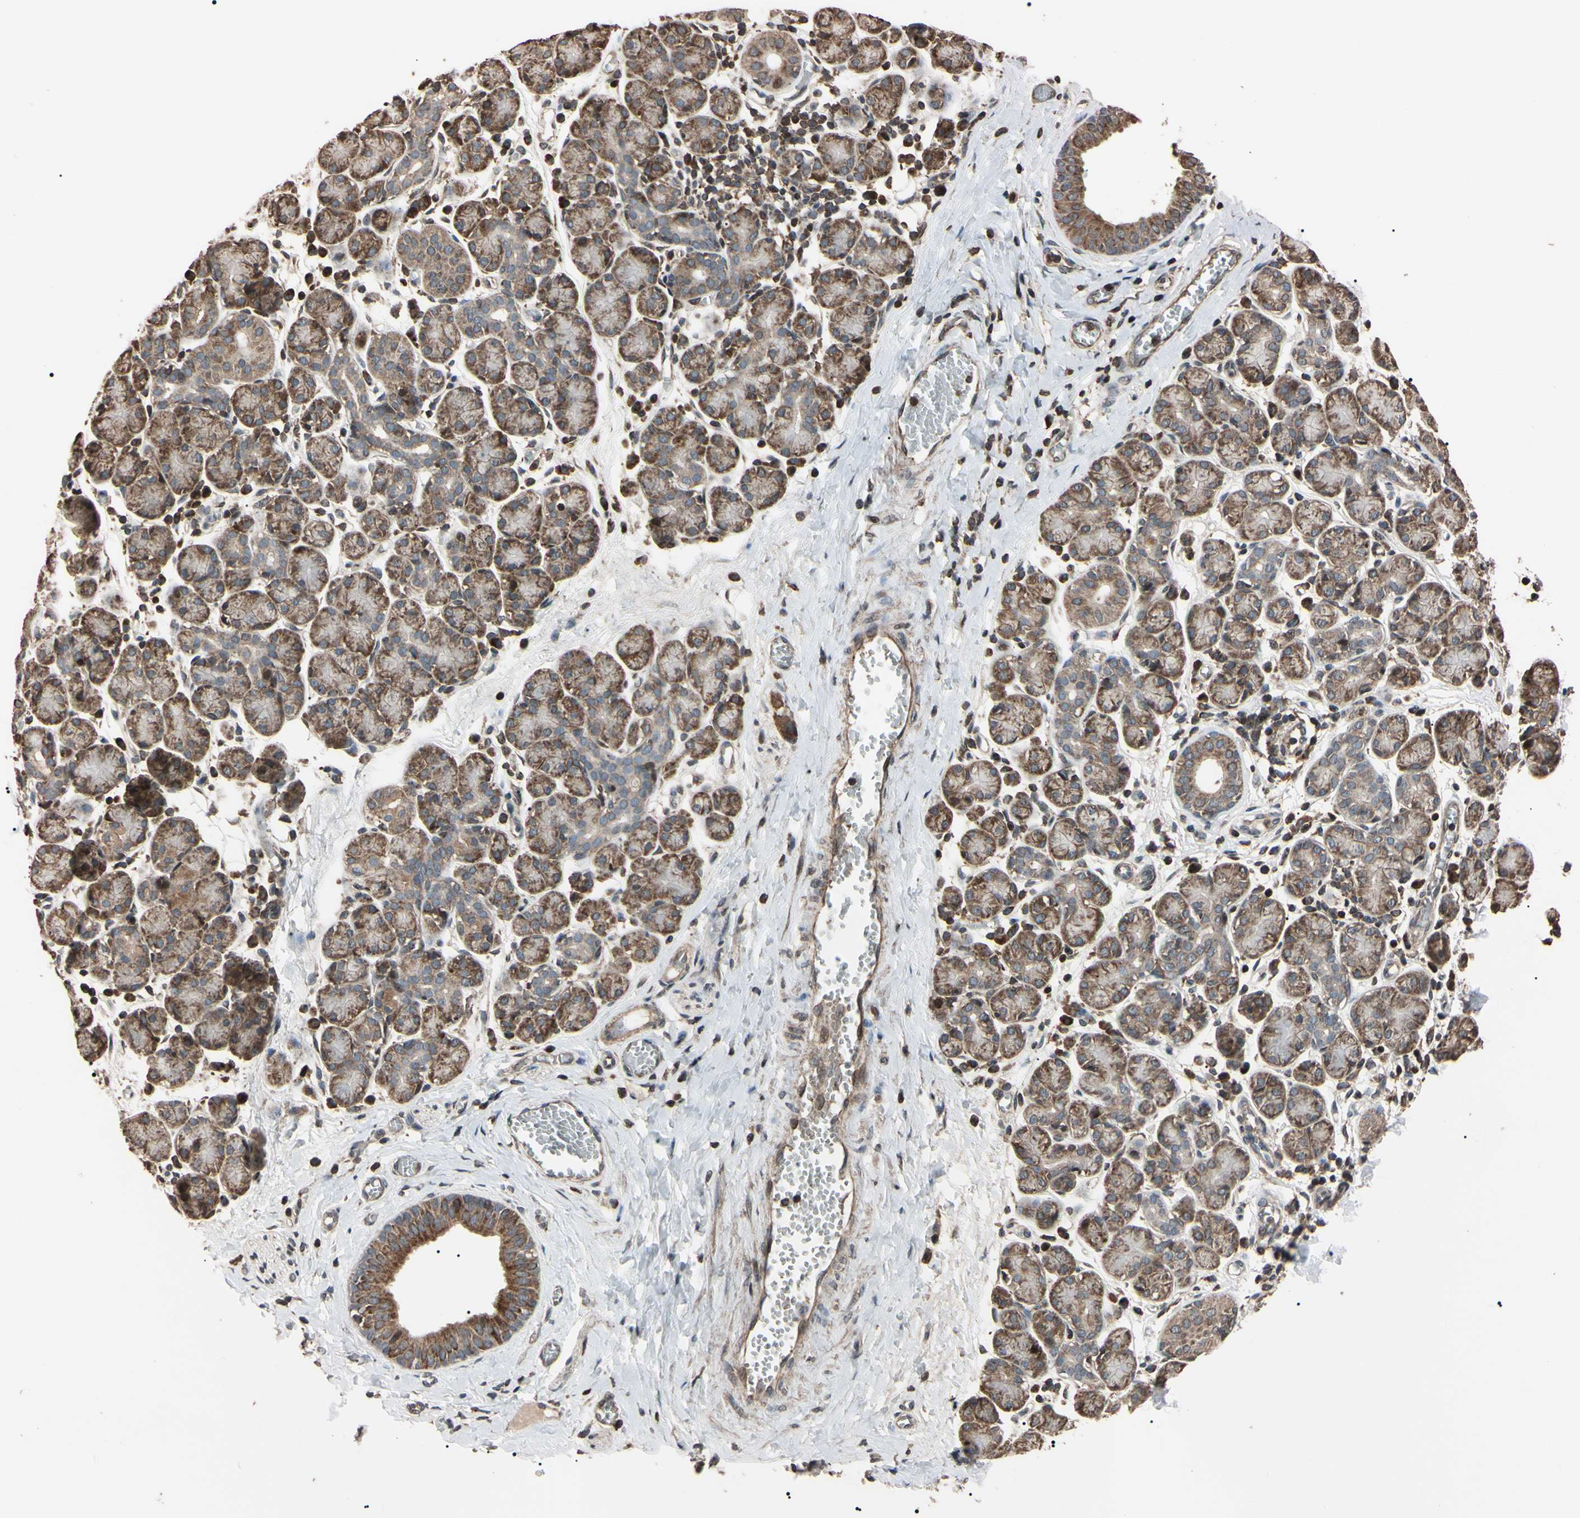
{"staining": {"intensity": "moderate", "quantity": "25%-75%", "location": "cytoplasmic/membranous"}, "tissue": "salivary gland", "cell_type": "Glandular cells", "image_type": "normal", "snomed": [{"axis": "morphology", "description": "Normal tissue, NOS"}, {"axis": "morphology", "description": "Inflammation, NOS"}, {"axis": "topography", "description": "Lymph node"}, {"axis": "topography", "description": "Salivary gland"}], "caption": "IHC micrograph of unremarkable salivary gland: salivary gland stained using immunohistochemistry (IHC) shows medium levels of moderate protein expression localized specifically in the cytoplasmic/membranous of glandular cells, appearing as a cytoplasmic/membranous brown color.", "gene": "TNFRSF1A", "patient": {"sex": "male", "age": 3}}